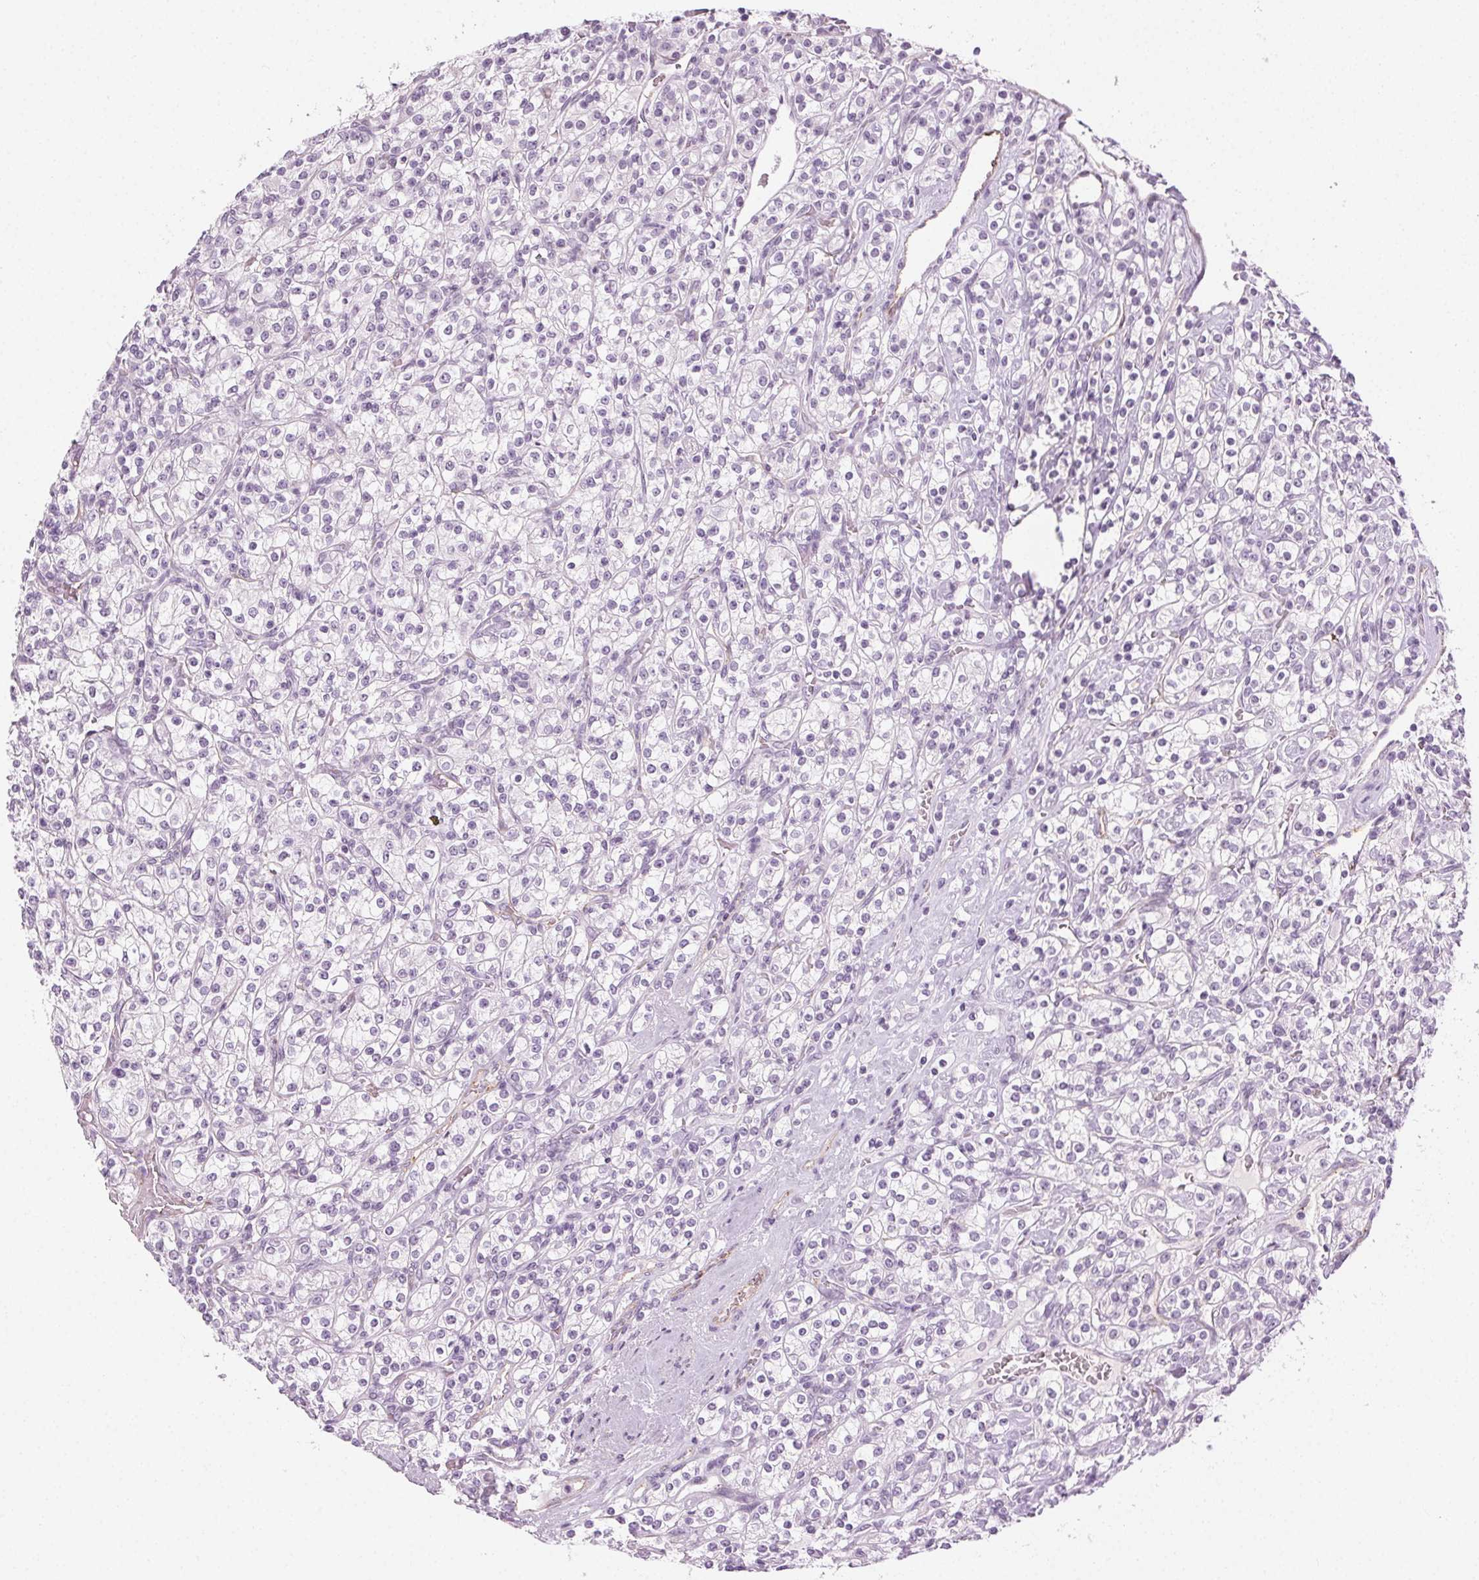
{"staining": {"intensity": "negative", "quantity": "none", "location": "none"}, "tissue": "renal cancer", "cell_type": "Tumor cells", "image_type": "cancer", "snomed": [{"axis": "morphology", "description": "Adenocarcinoma, NOS"}, {"axis": "topography", "description": "Kidney"}], "caption": "Tumor cells show no significant protein positivity in renal adenocarcinoma. (DAB immunohistochemistry (IHC) with hematoxylin counter stain).", "gene": "AIF1L", "patient": {"sex": "male", "age": 77}}